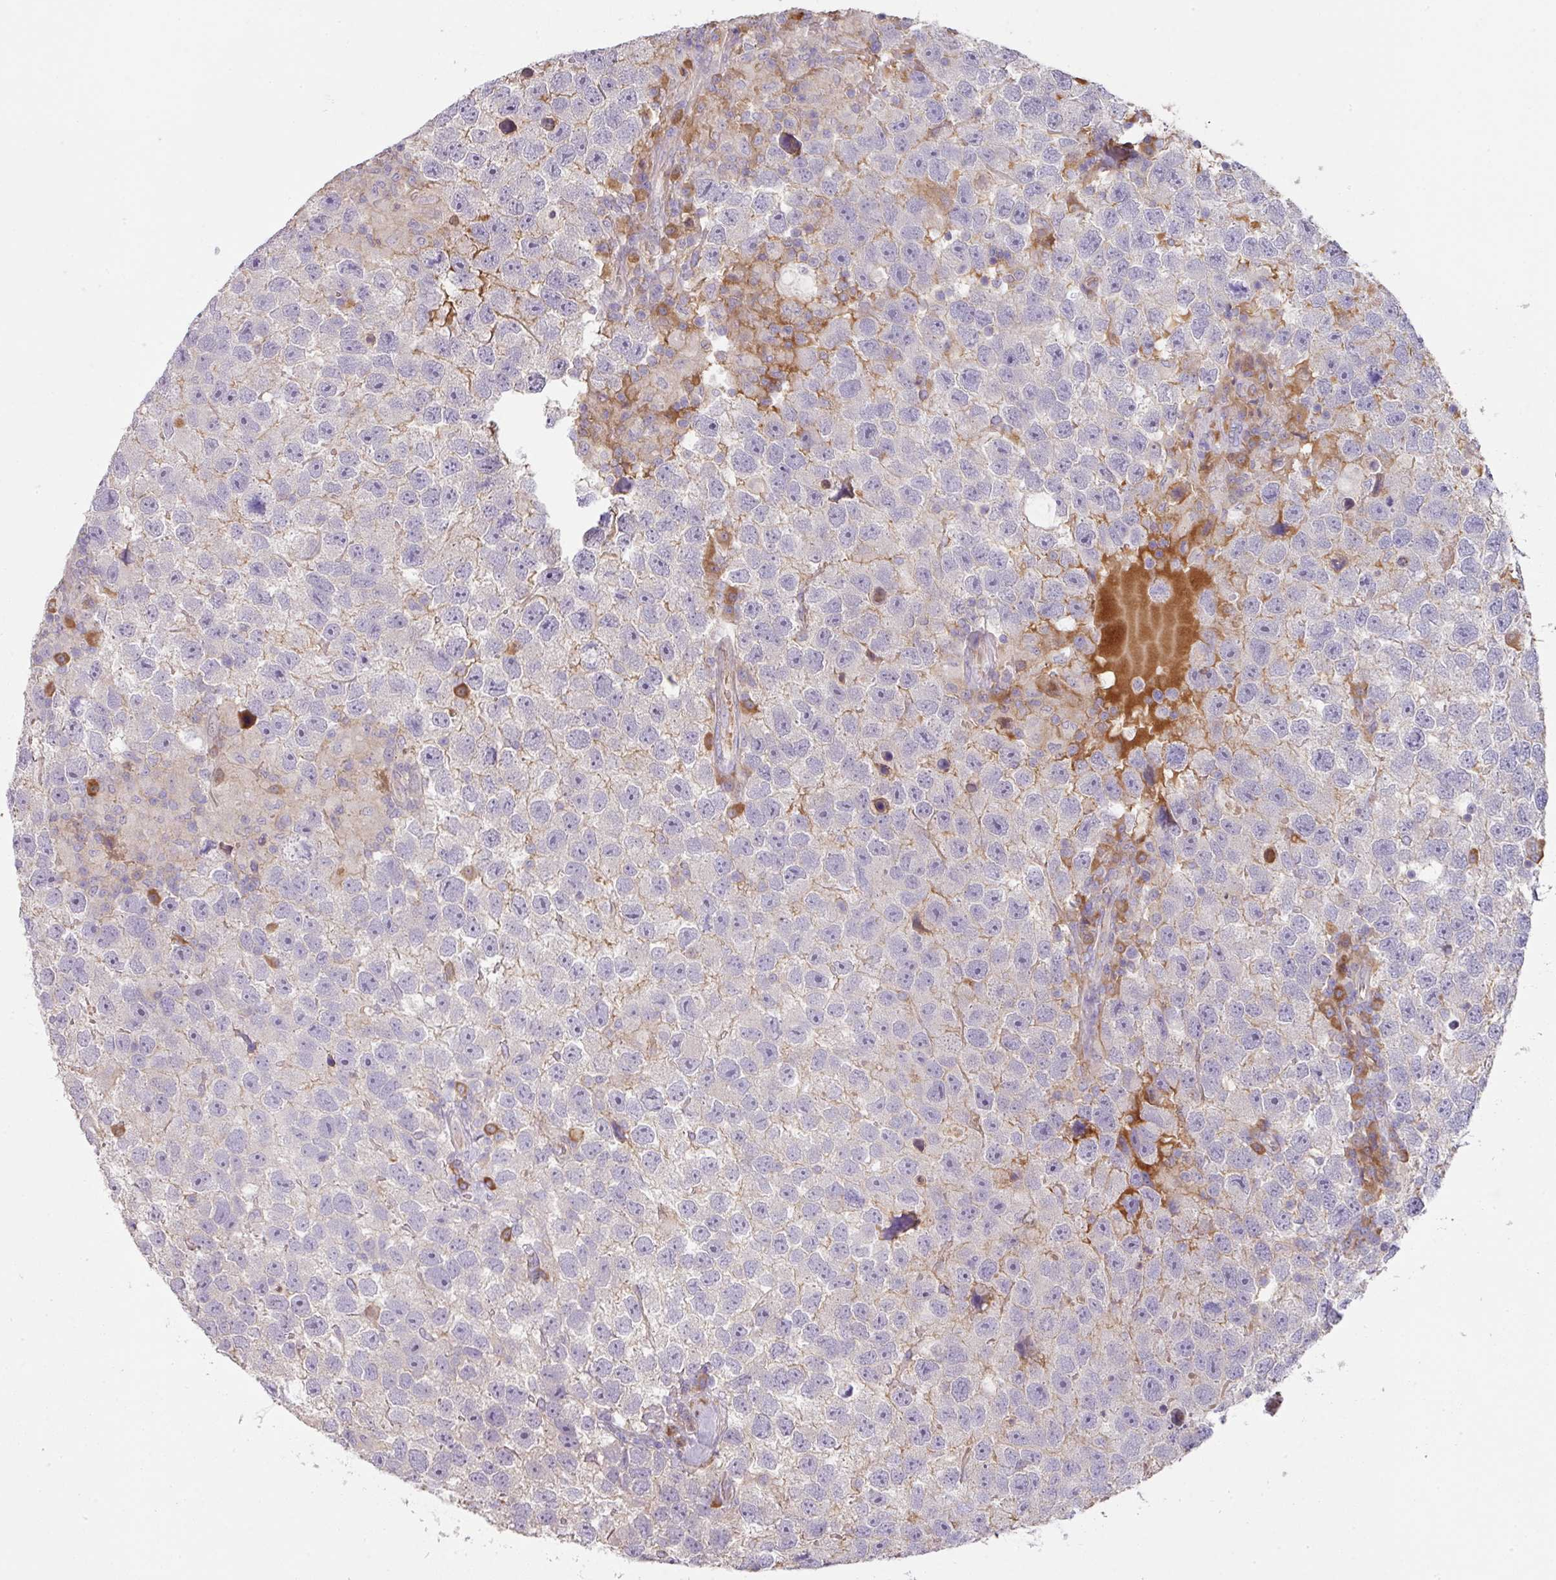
{"staining": {"intensity": "negative", "quantity": "none", "location": "none"}, "tissue": "testis cancer", "cell_type": "Tumor cells", "image_type": "cancer", "snomed": [{"axis": "morphology", "description": "Seminoma, NOS"}, {"axis": "topography", "description": "Testis"}], "caption": "DAB immunohistochemical staining of testis seminoma displays no significant positivity in tumor cells.", "gene": "ZNF266", "patient": {"sex": "male", "age": 26}}